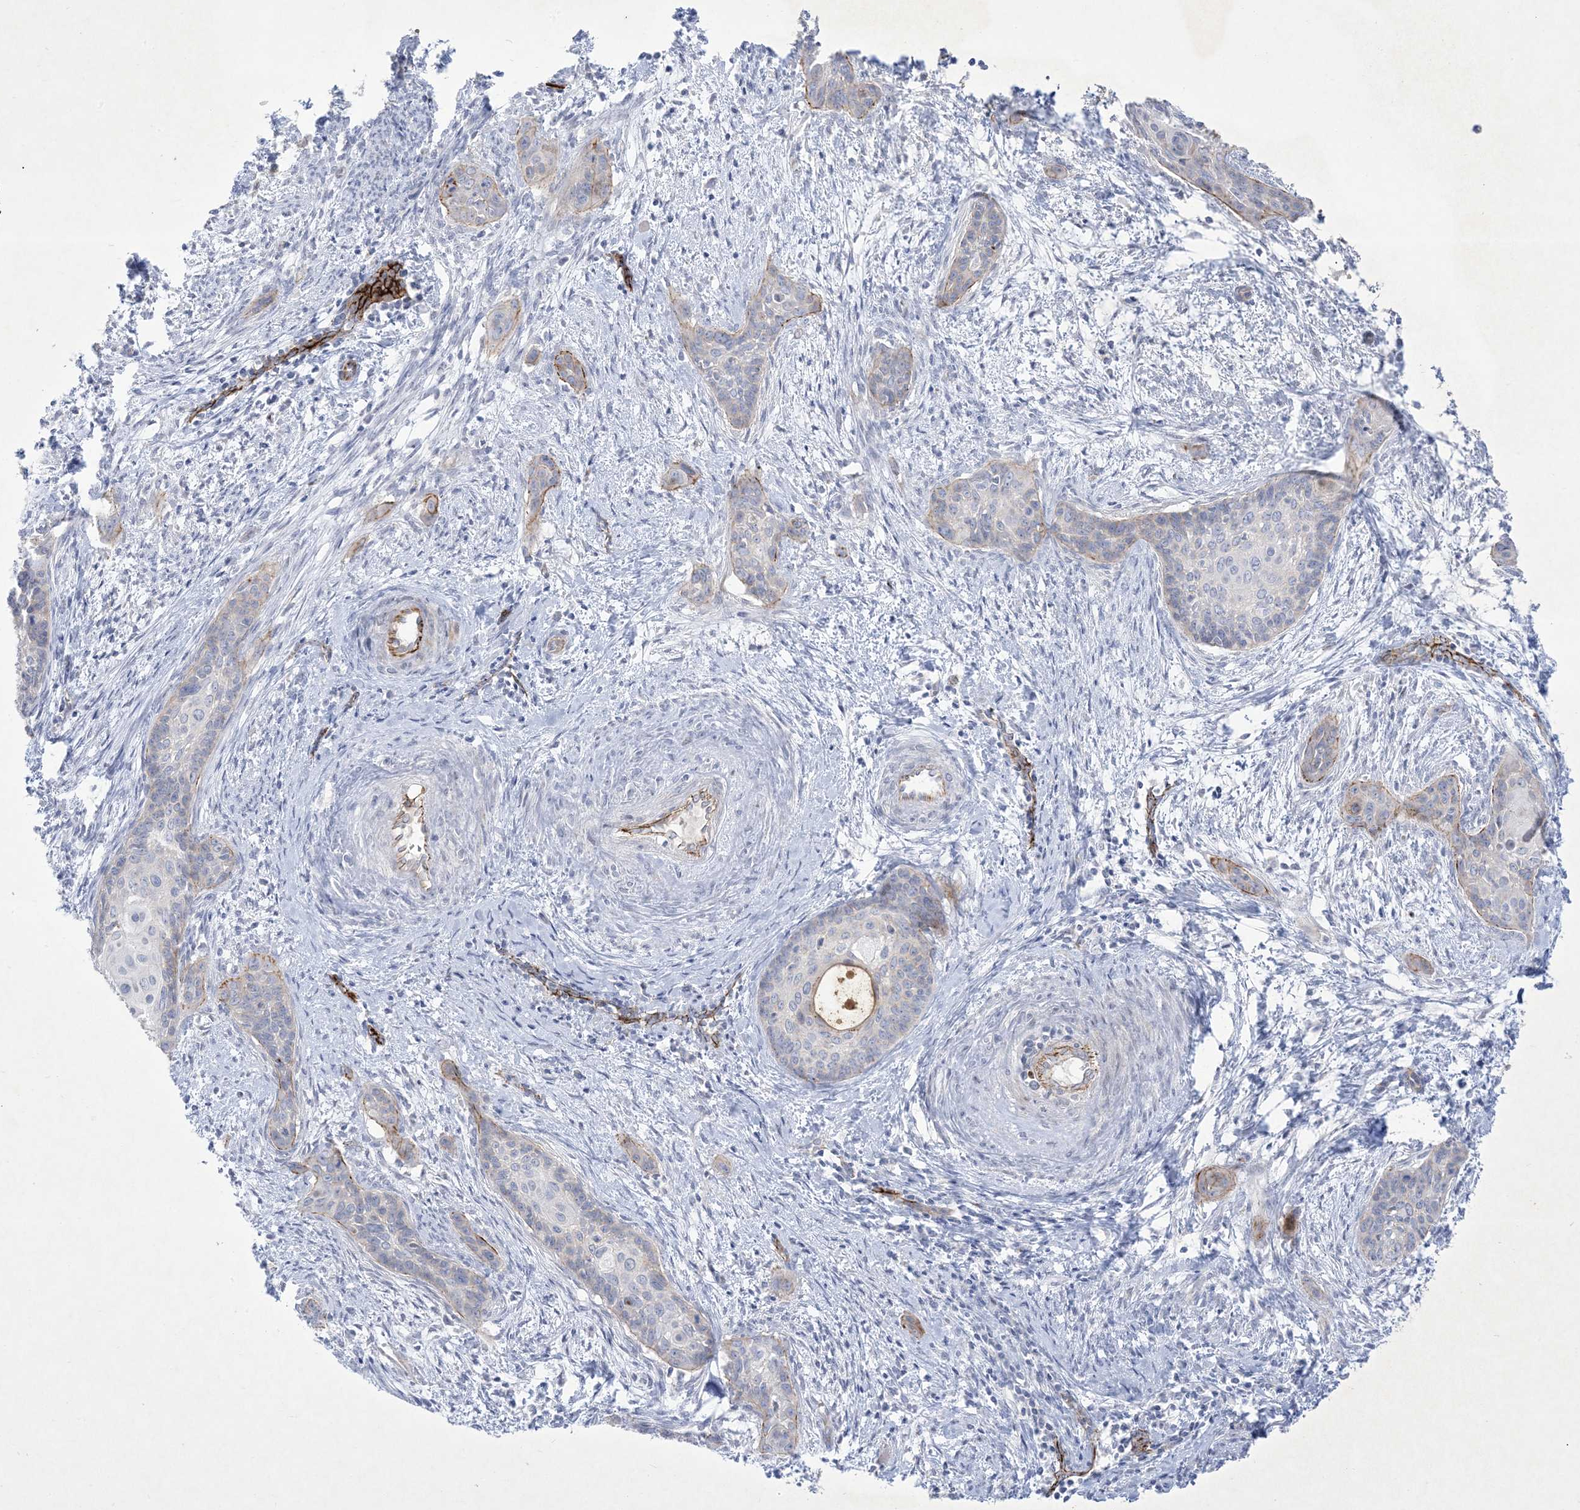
{"staining": {"intensity": "negative", "quantity": "none", "location": "none"}, "tissue": "cervical cancer", "cell_type": "Tumor cells", "image_type": "cancer", "snomed": [{"axis": "morphology", "description": "Squamous cell carcinoma, NOS"}, {"axis": "topography", "description": "Cervix"}], "caption": "High magnification brightfield microscopy of cervical cancer (squamous cell carcinoma) stained with DAB (3,3'-diaminobenzidine) (brown) and counterstained with hematoxylin (blue): tumor cells show no significant expression.", "gene": "B3GNT7", "patient": {"sex": "female", "age": 33}}